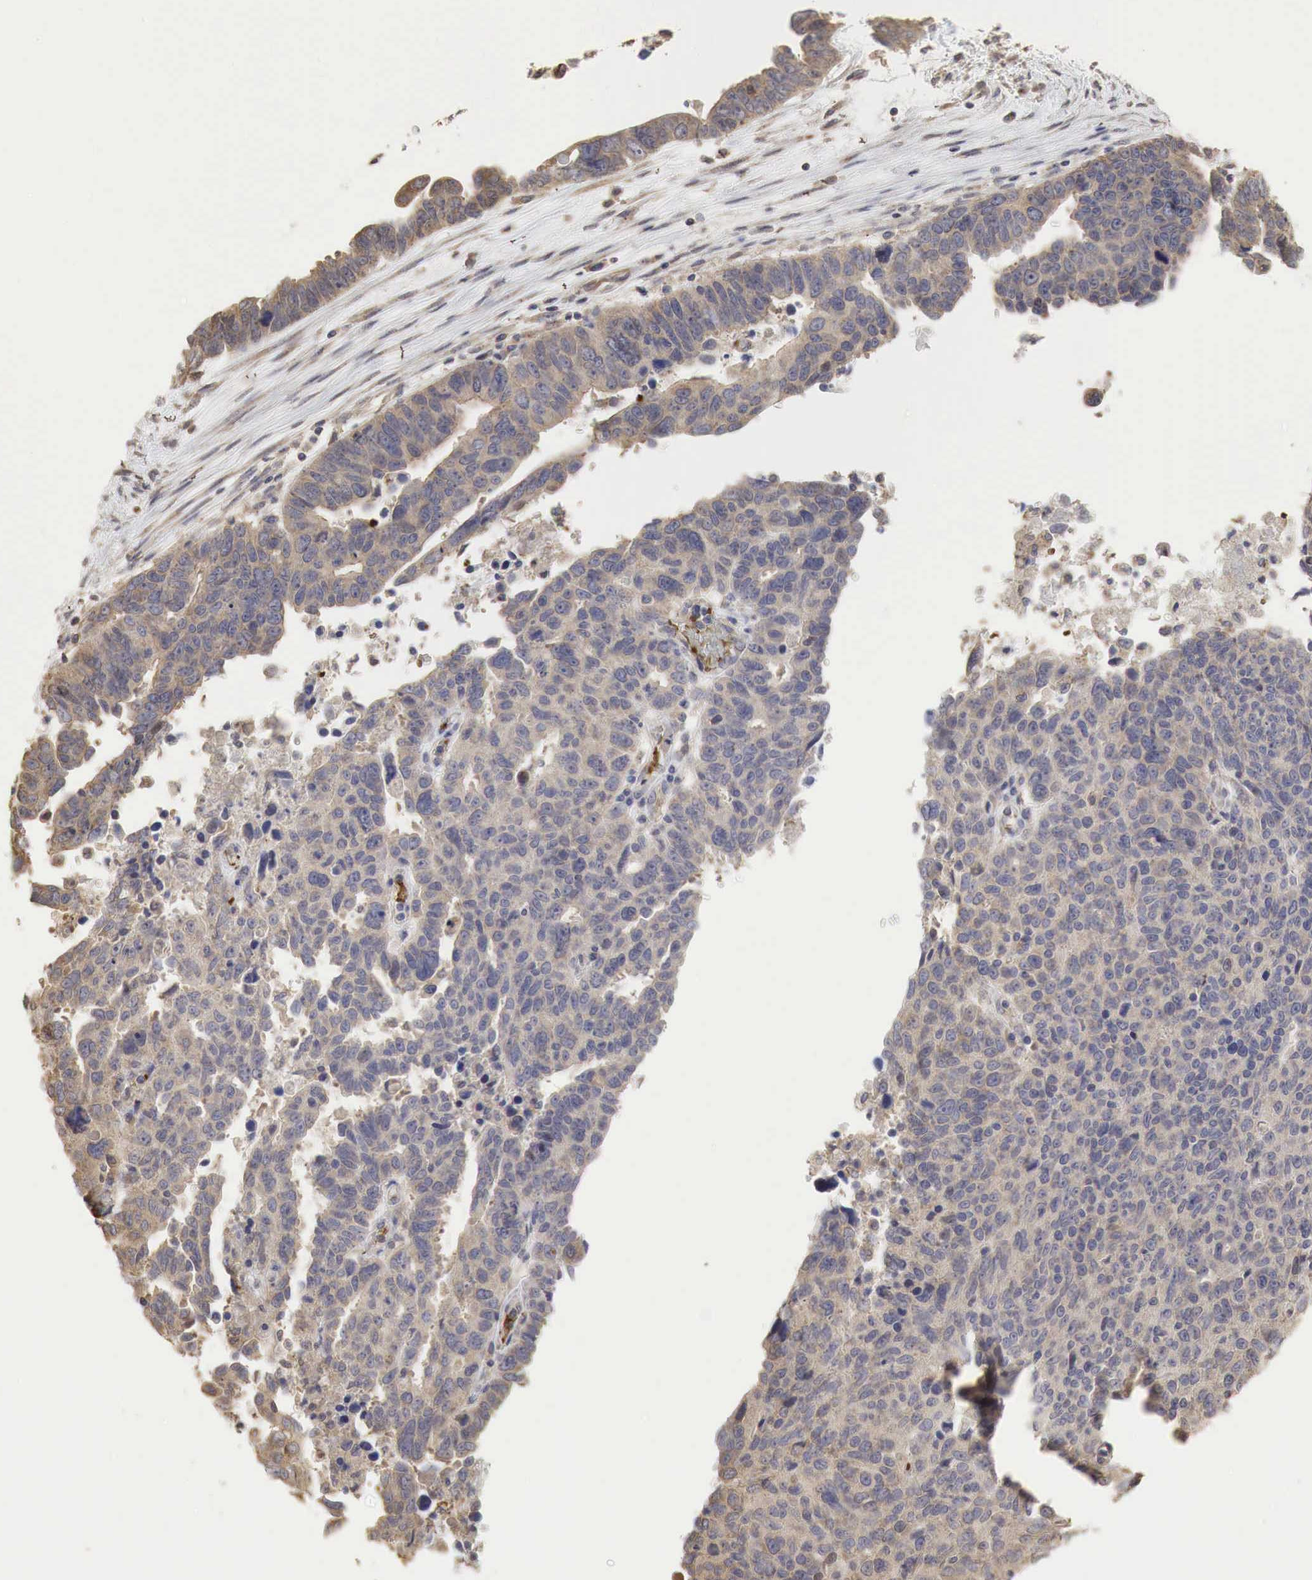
{"staining": {"intensity": "weak", "quantity": ">75%", "location": "cytoplasmic/membranous"}, "tissue": "ovarian cancer", "cell_type": "Tumor cells", "image_type": "cancer", "snomed": [{"axis": "morphology", "description": "Carcinoma, endometroid"}, {"axis": "morphology", "description": "Cystadenocarcinoma, serous, NOS"}, {"axis": "topography", "description": "Ovary"}], "caption": "A low amount of weak cytoplasmic/membranous positivity is present in about >75% of tumor cells in ovarian cancer tissue. Nuclei are stained in blue.", "gene": "PABPC5", "patient": {"sex": "female", "age": 45}}